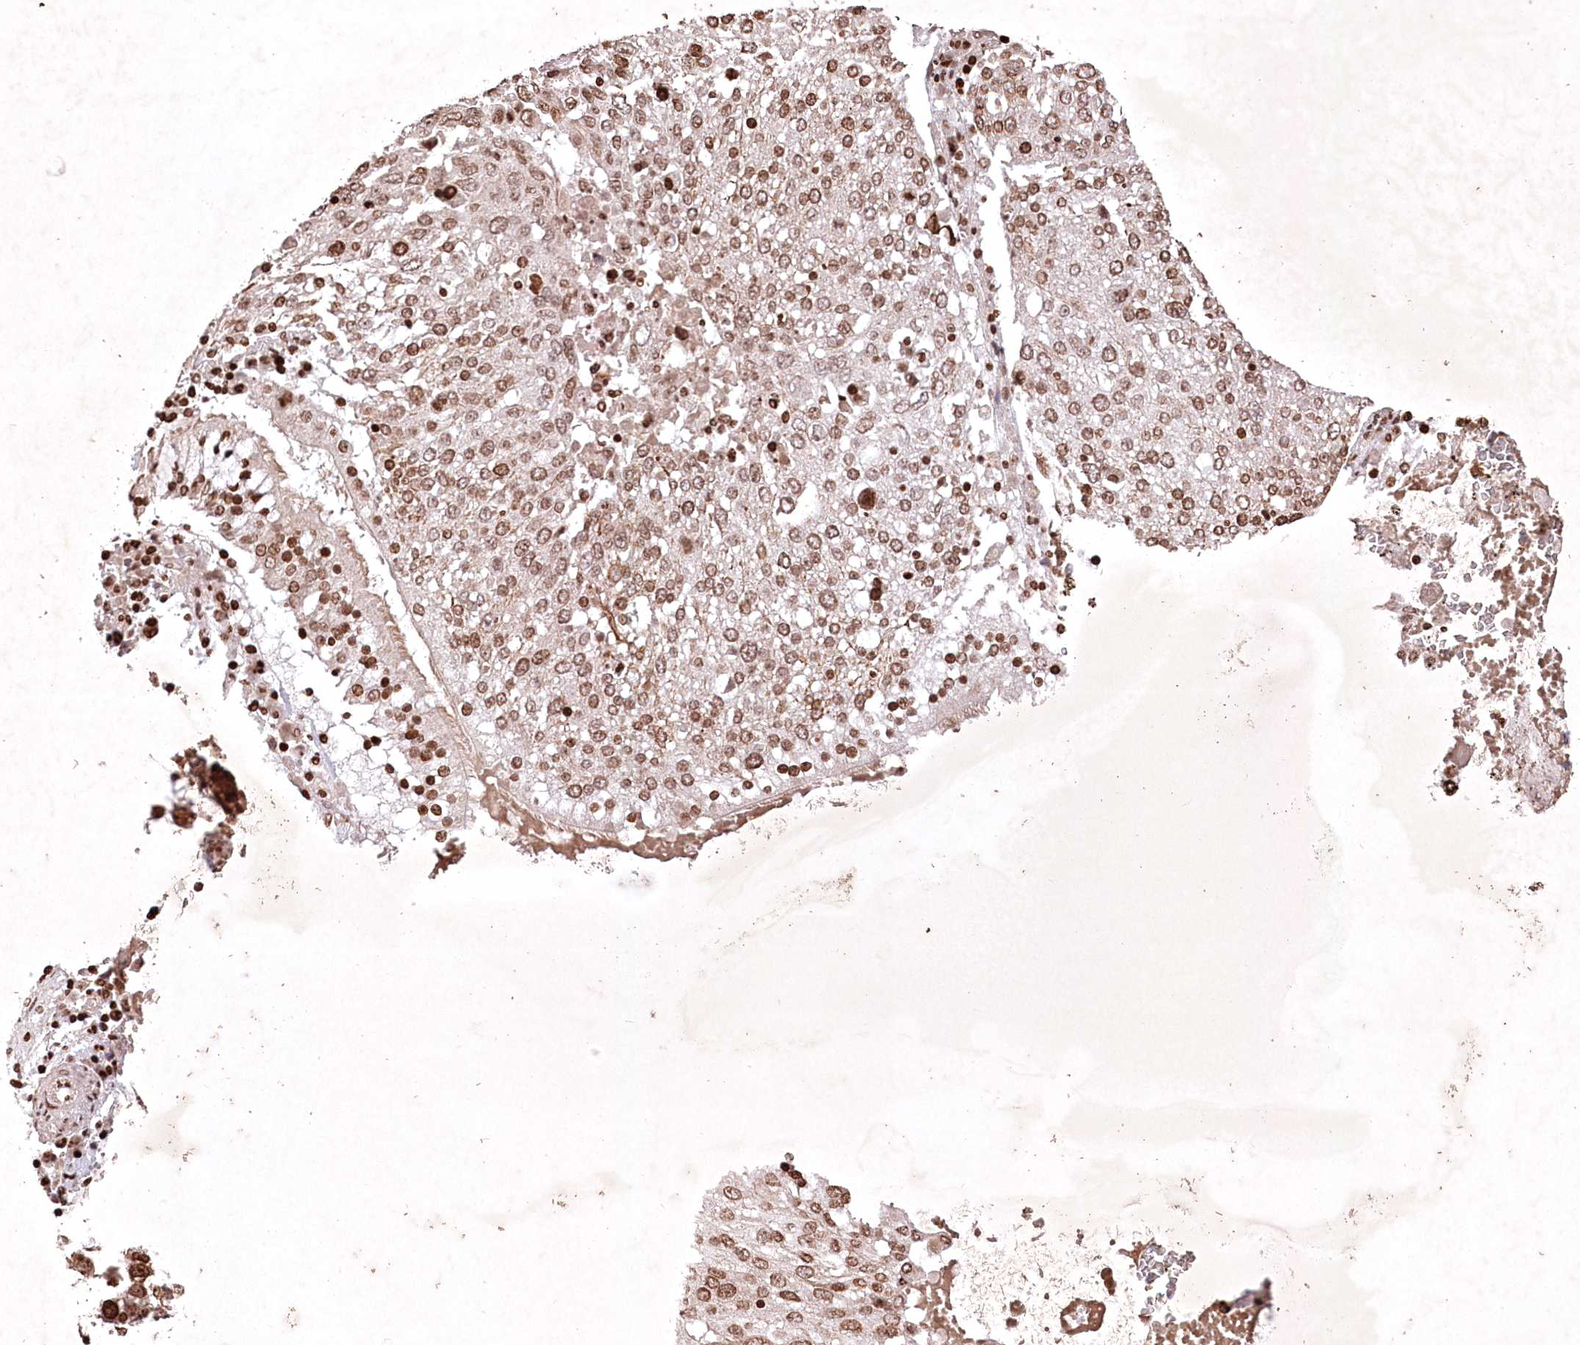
{"staining": {"intensity": "moderate", "quantity": ">75%", "location": "nuclear"}, "tissue": "lung cancer", "cell_type": "Tumor cells", "image_type": "cancer", "snomed": [{"axis": "morphology", "description": "Squamous cell carcinoma, NOS"}, {"axis": "topography", "description": "Lung"}], "caption": "The histopathology image reveals immunohistochemical staining of lung cancer. There is moderate nuclear positivity is present in approximately >75% of tumor cells. (DAB IHC, brown staining for protein, blue staining for nuclei).", "gene": "CCSER2", "patient": {"sex": "male", "age": 65}}